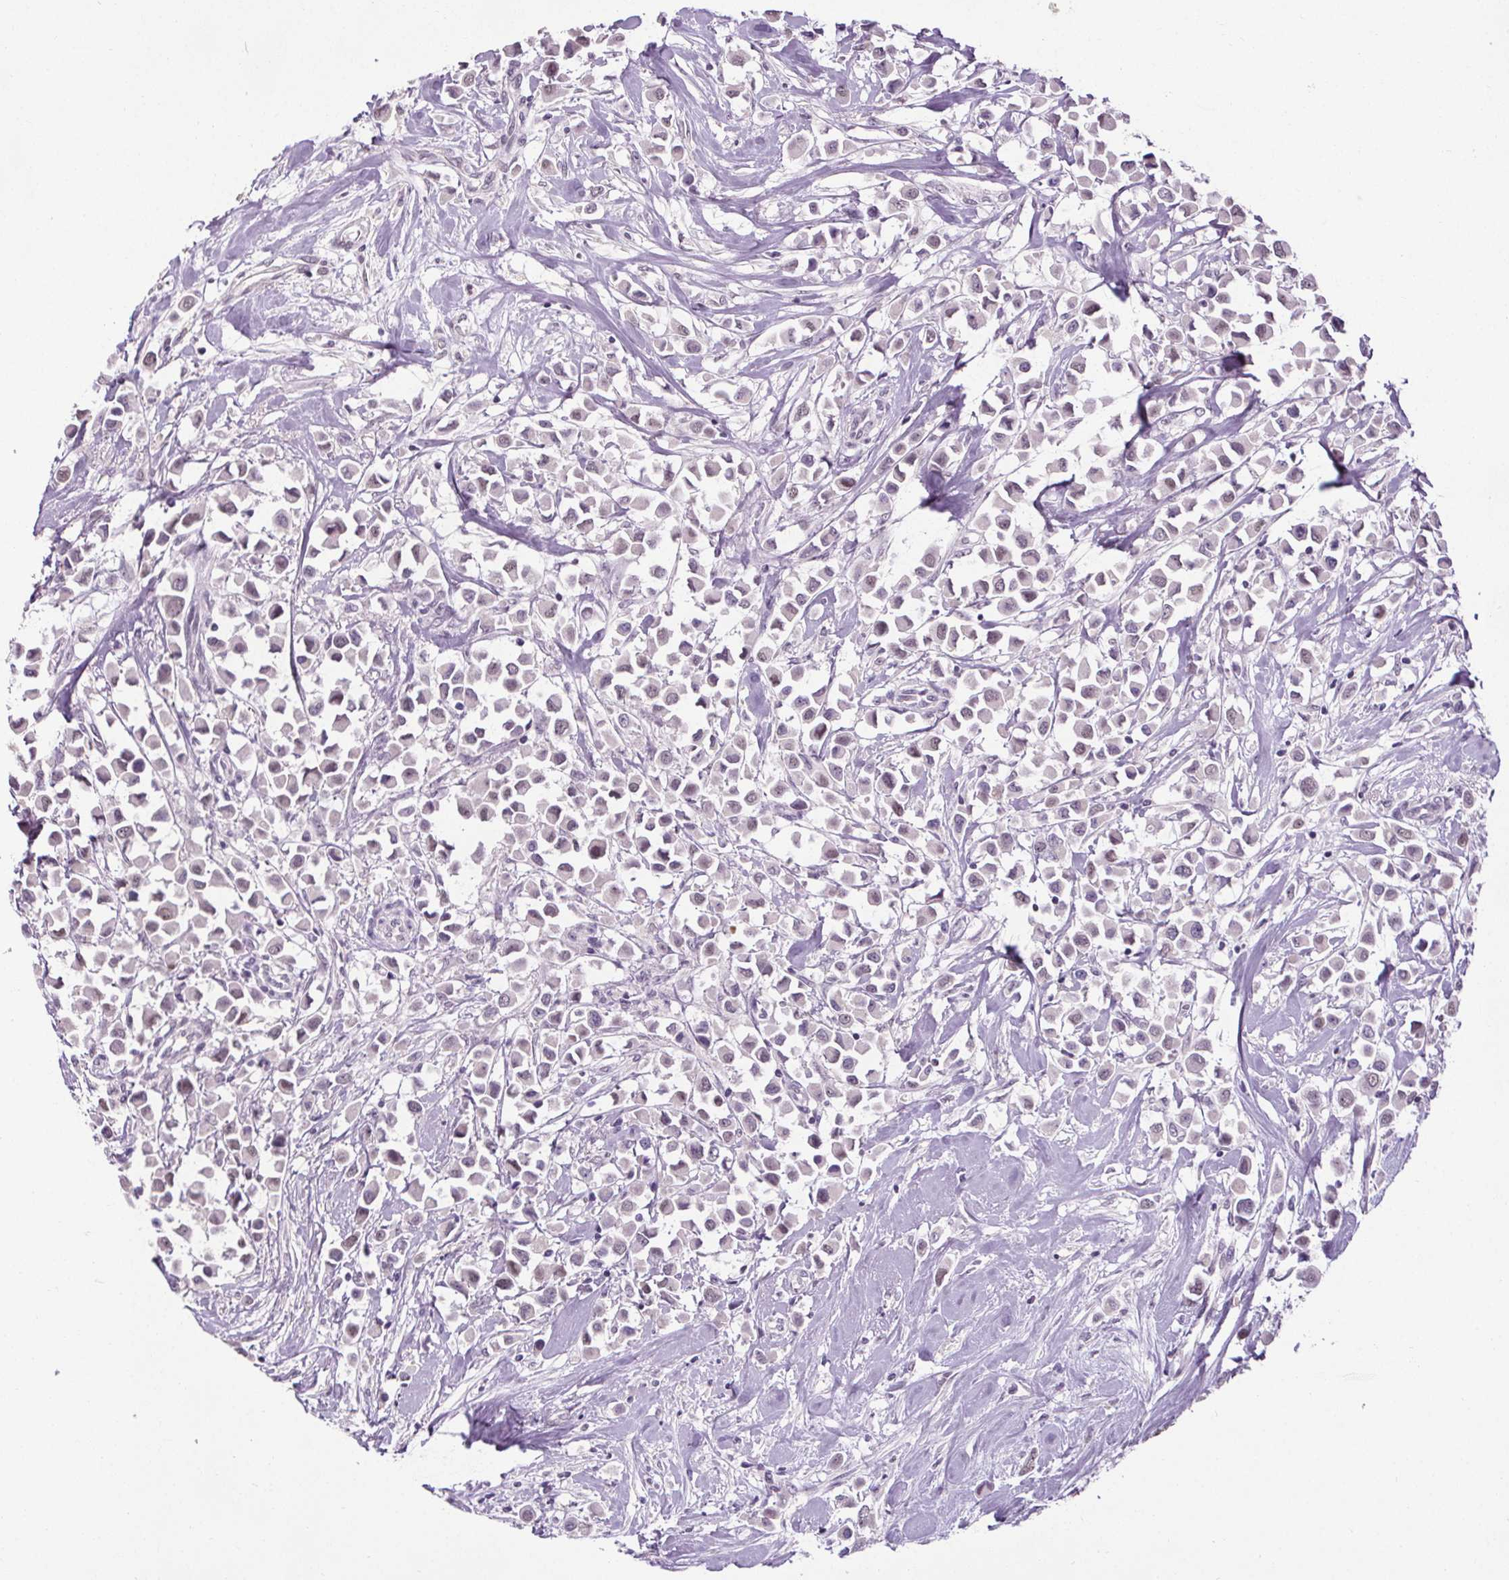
{"staining": {"intensity": "negative", "quantity": "none", "location": "none"}, "tissue": "breast cancer", "cell_type": "Tumor cells", "image_type": "cancer", "snomed": [{"axis": "morphology", "description": "Duct carcinoma"}, {"axis": "topography", "description": "Breast"}], "caption": "Tumor cells show no significant staining in breast cancer (invasive ductal carcinoma).", "gene": "SLC2A9", "patient": {"sex": "female", "age": 61}}